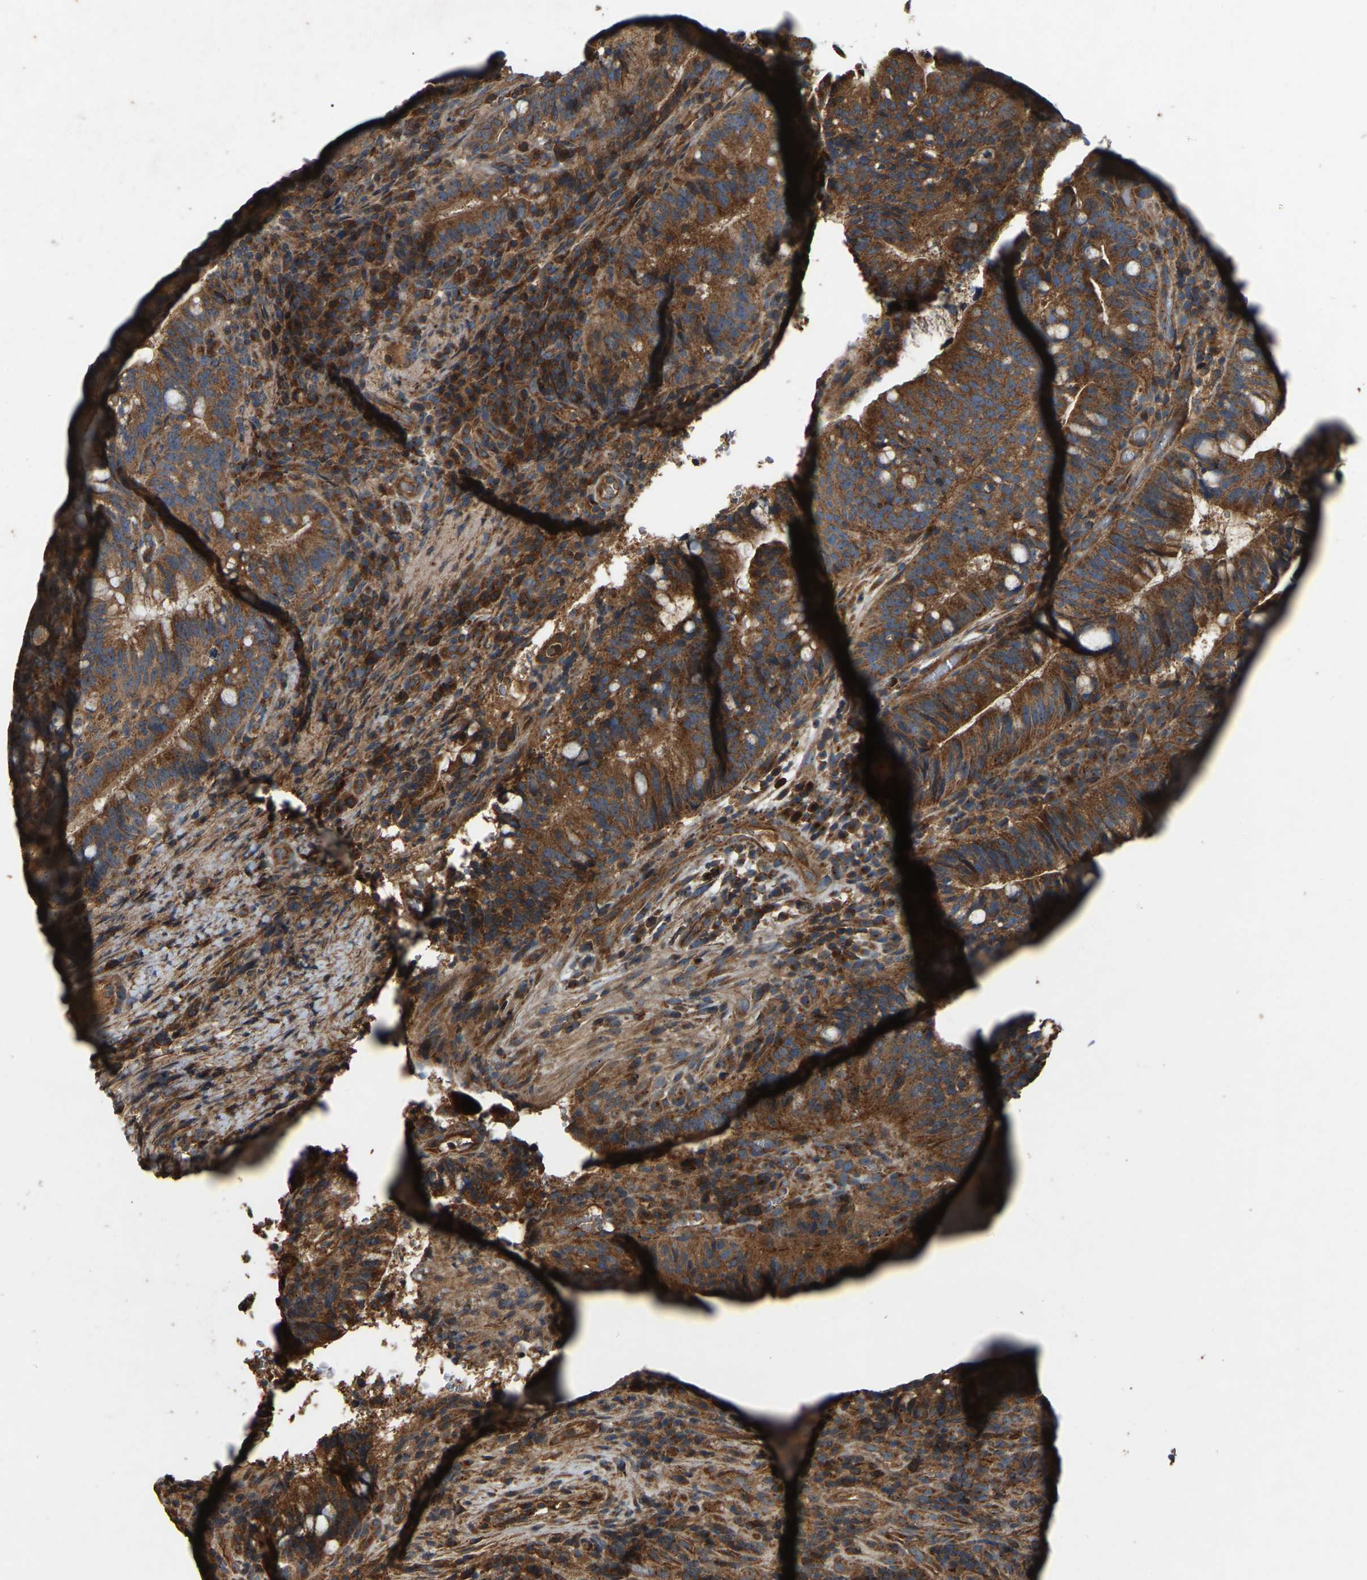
{"staining": {"intensity": "strong", "quantity": ">75%", "location": "cytoplasmic/membranous"}, "tissue": "colorectal cancer", "cell_type": "Tumor cells", "image_type": "cancer", "snomed": [{"axis": "morphology", "description": "Adenocarcinoma, NOS"}, {"axis": "topography", "description": "Colon"}], "caption": "Immunohistochemistry (DAB) staining of colorectal adenocarcinoma exhibits strong cytoplasmic/membranous protein expression in approximately >75% of tumor cells. (DAB IHC with brightfield microscopy, high magnification).", "gene": "SAMD9L", "patient": {"sex": "female", "age": 66}}